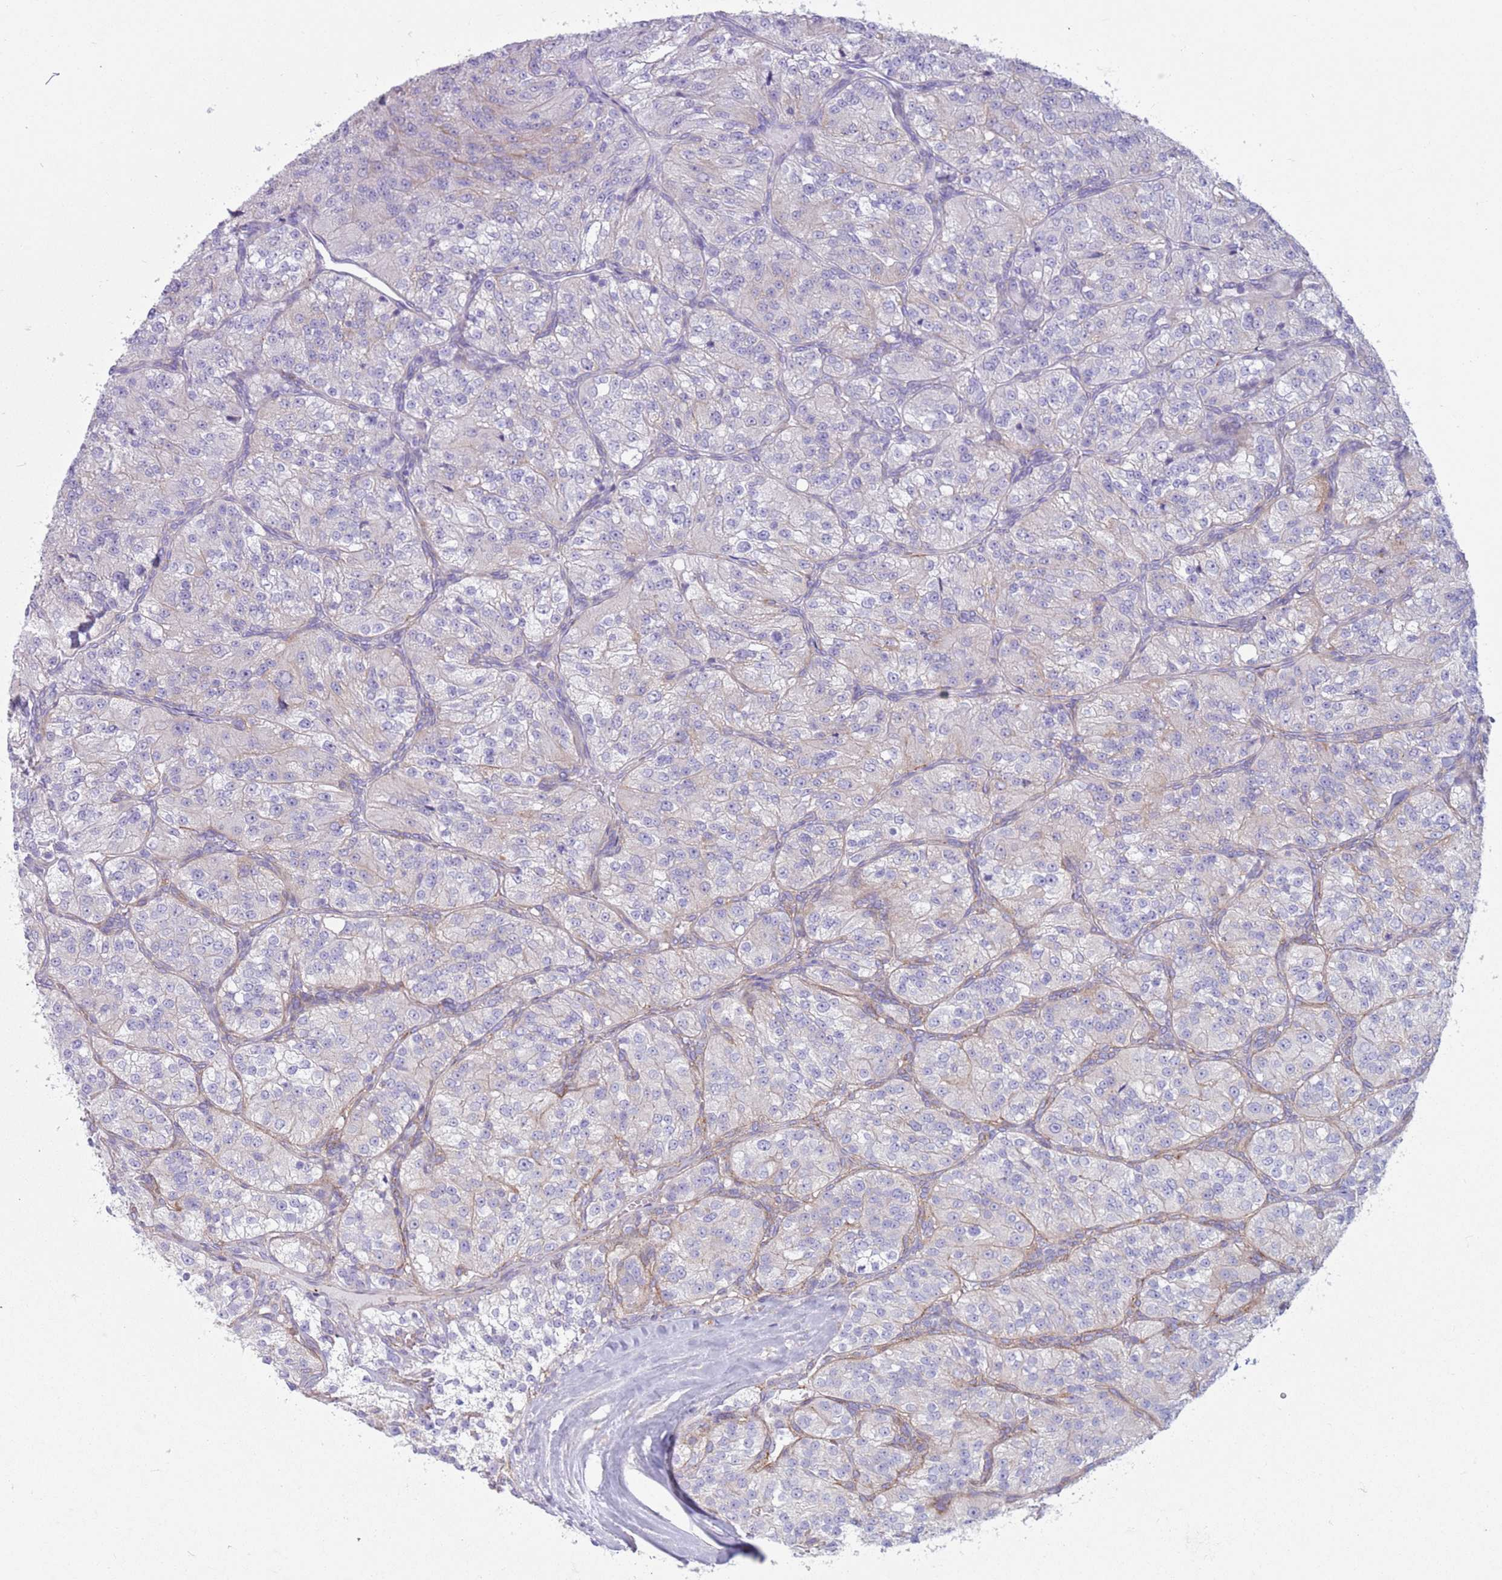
{"staining": {"intensity": "negative", "quantity": "none", "location": "none"}, "tissue": "renal cancer", "cell_type": "Tumor cells", "image_type": "cancer", "snomed": [{"axis": "morphology", "description": "Adenocarcinoma, NOS"}, {"axis": "topography", "description": "Kidney"}], "caption": "Tumor cells show no significant protein expression in renal adenocarcinoma. Brightfield microscopy of immunohistochemistry (IHC) stained with DAB (brown) and hematoxylin (blue), captured at high magnification.", "gene": "SNX6", "patient": {"sex": "female", "age": 63}}